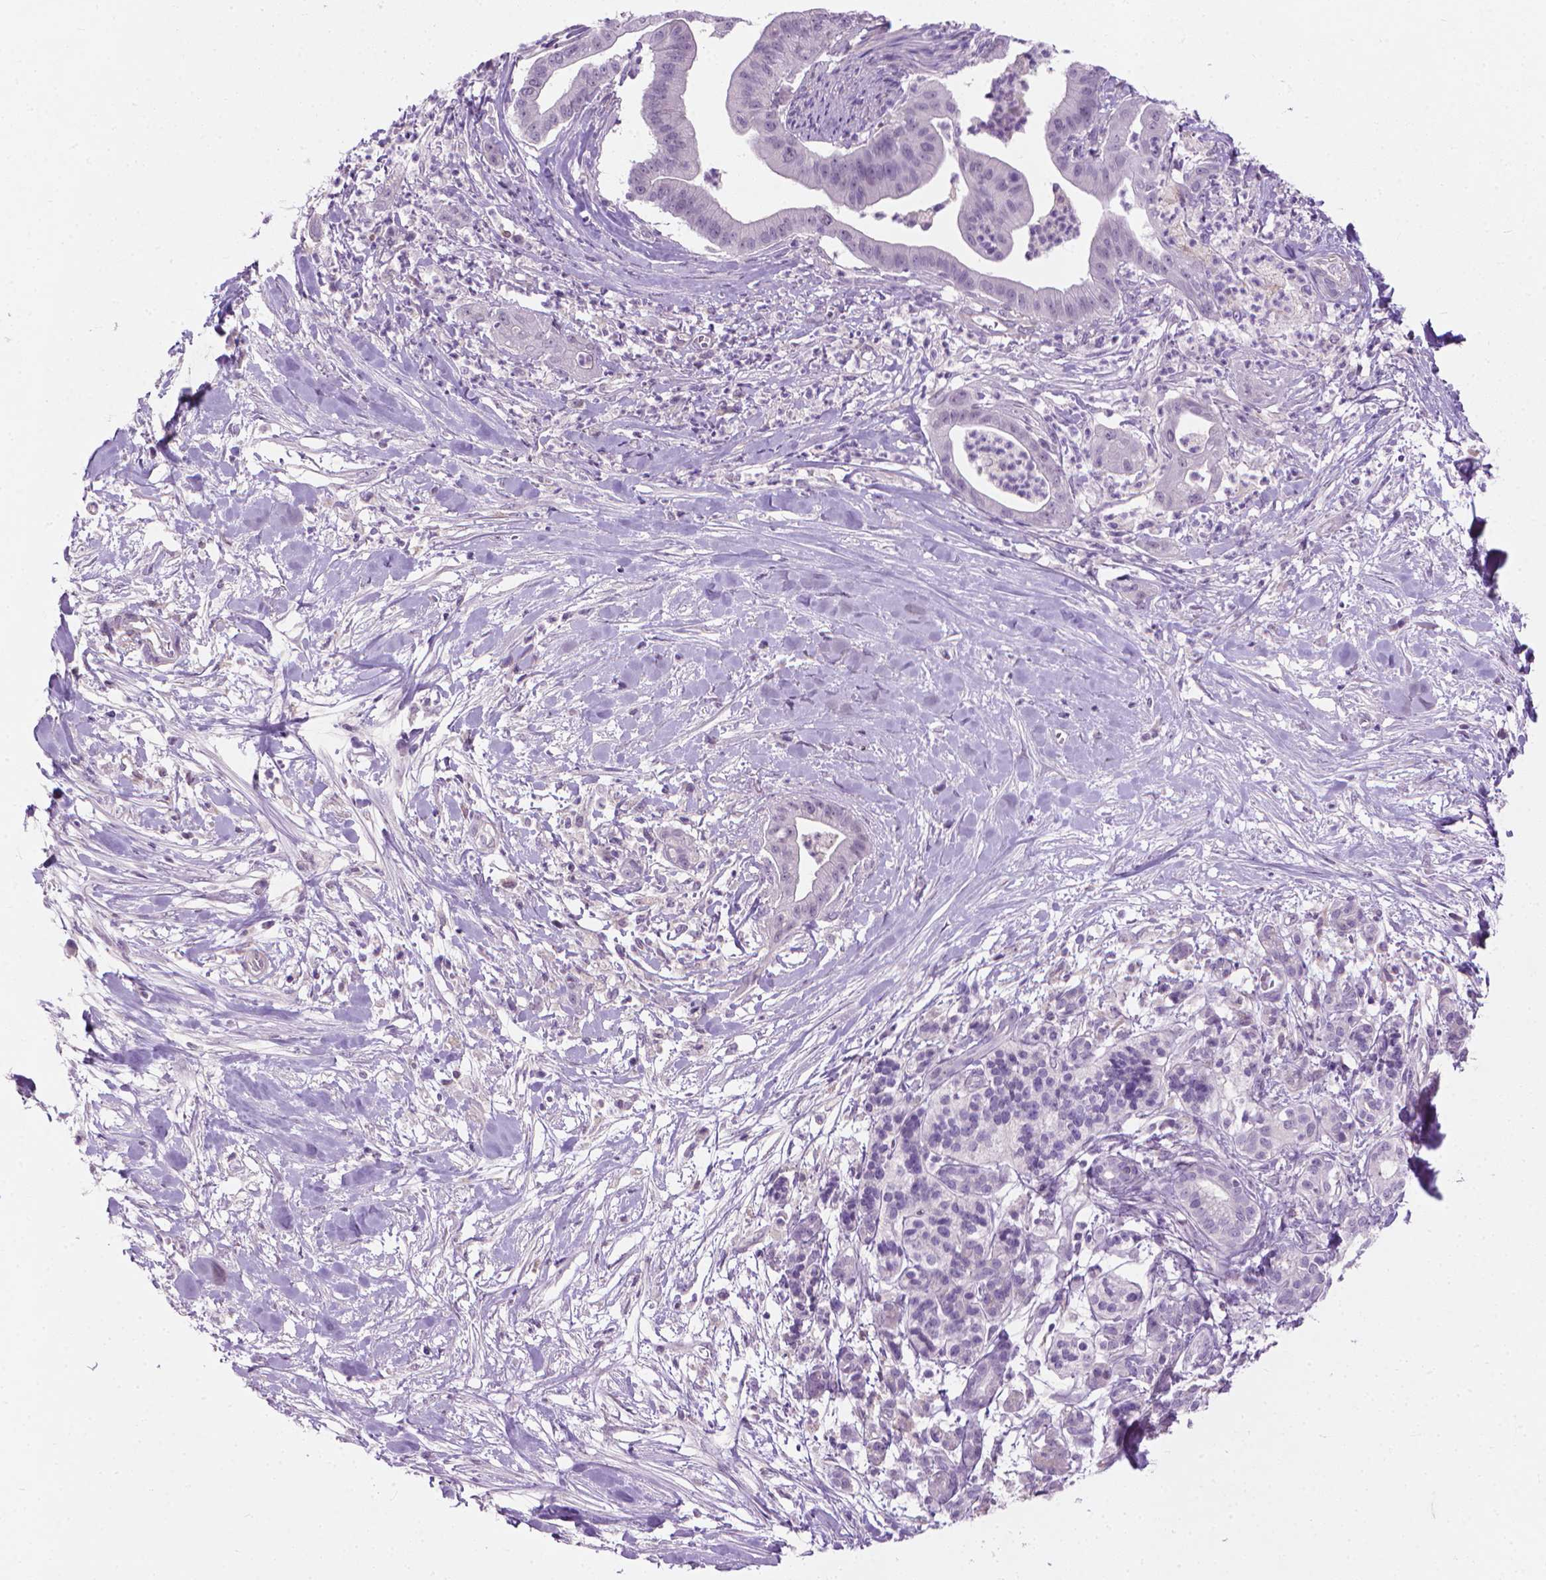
{"staining": {"intensity": "negative", "quantity": "none", "location": "none"}, "tissue": "pancreatic cancer", "cell_type": "Tumor cells", "image_type": "cancer", "snomed": [{"axis": "morphology", "description": "Normal tissue, NOS"}, {"axis": "morphology", "description": "Adenocarcinoma, NOS"}, {"axis": "topography", "description": "Lymph node"}, {"axis": "topography", "description": "Pancreas"}], "caption": "The micrograph shows no significant positivity in tumor cells of adenocarcinoma (pancreatic).", "gene": "KRT73", "patient": {"sex": "female", "age": 58}}